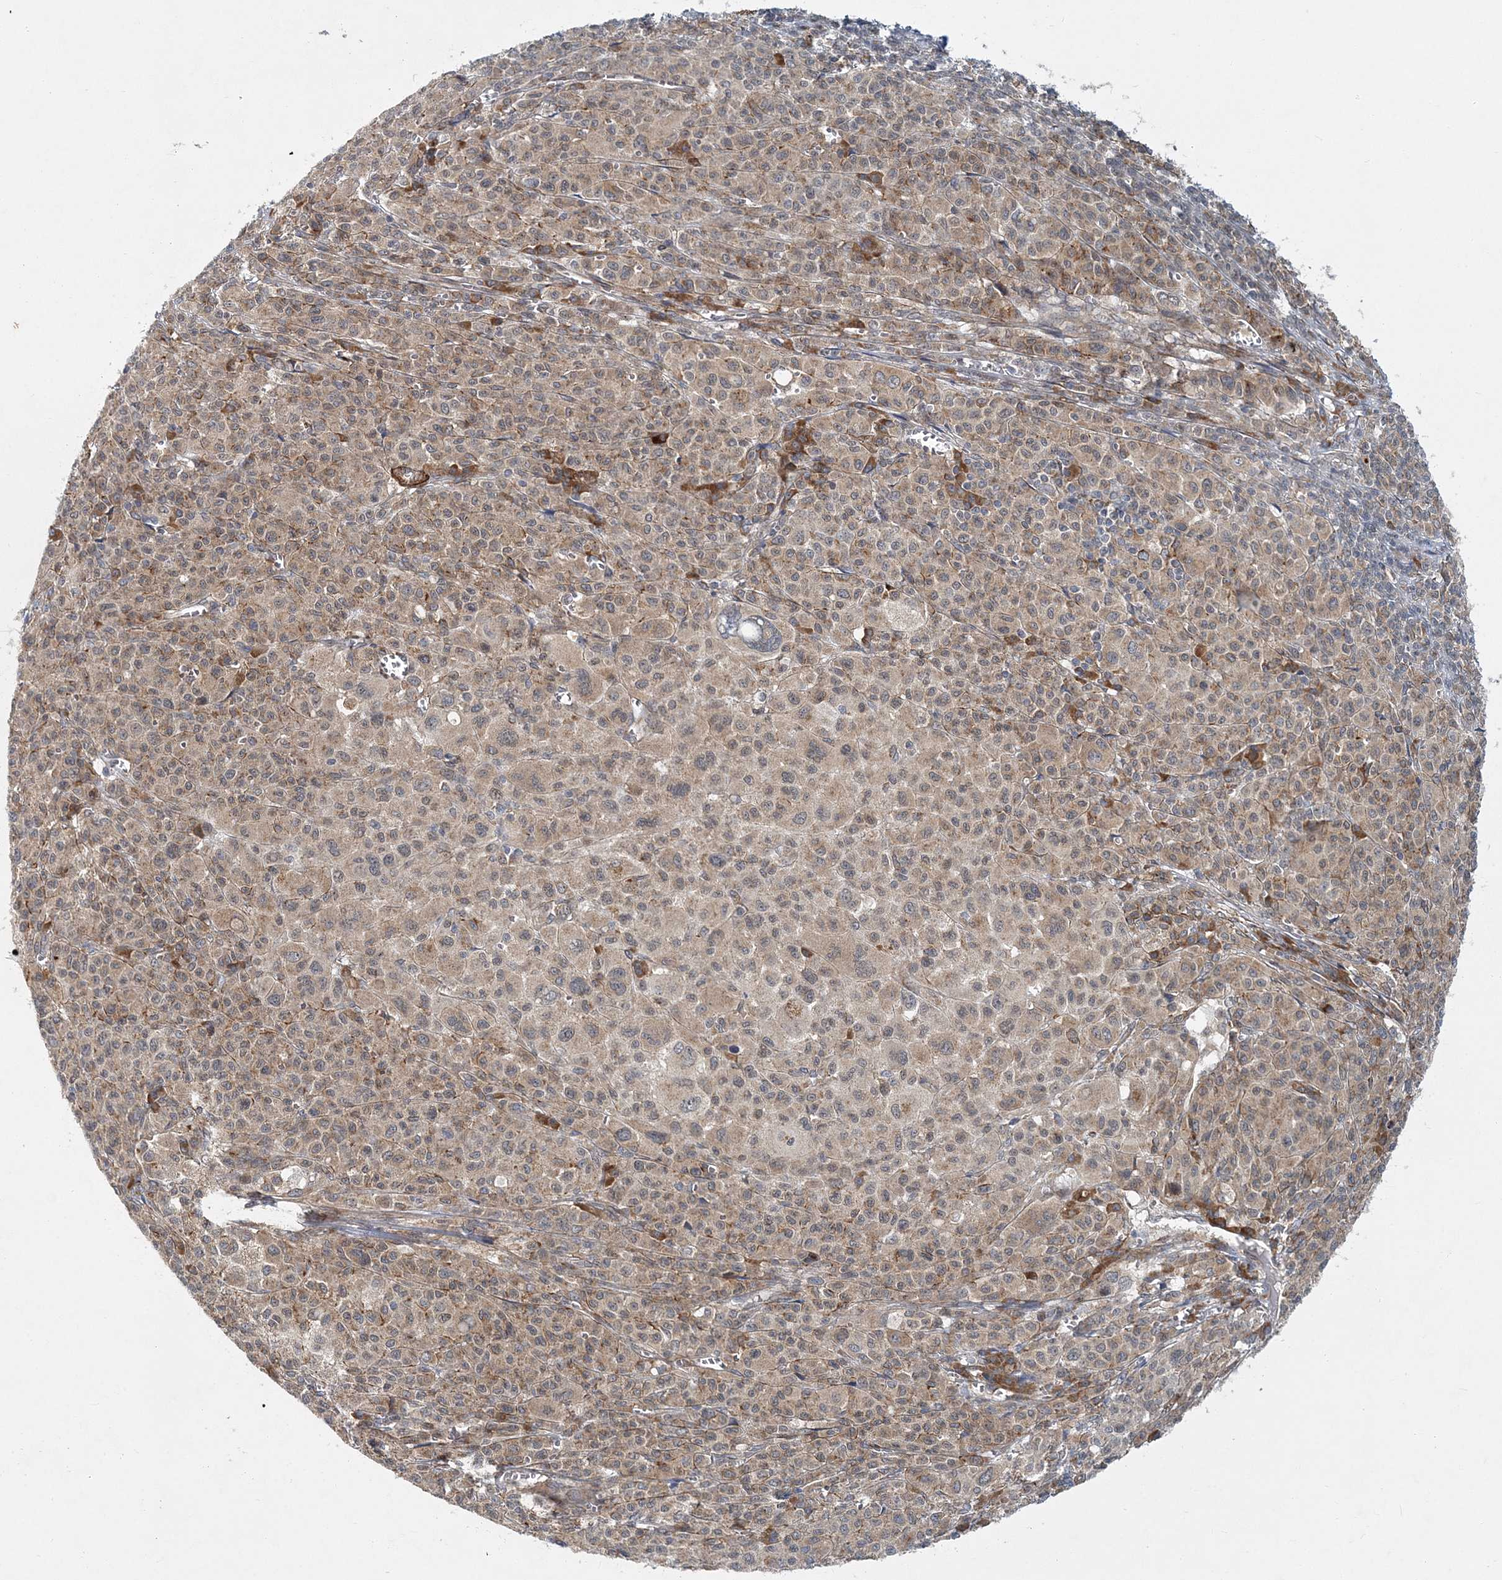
{"staining": {"intensity": "moderate", "quantity": "25%-75%", "location": "cytoplasmic/membranous"}, "tissue": "melanoma", "cell_type": "Tumor cells", "image_type": "cancer", "snomed": [{"axis": "morphology", "description": "Malignant melanoma, Metastatic site"}, {"axis": "topography", "description": "Skin"}], "caption": "Tumor cells reveal medium levels of moderate cytoplasmic/membranous expression in approximately 25%-75% of cells in malignant melanoma (metastatic site). The protein of interest is shown in brown color, while the nuclei are stained blue.", "gene": "NBAS", "patient": {"sex": "female", "age": 74}}